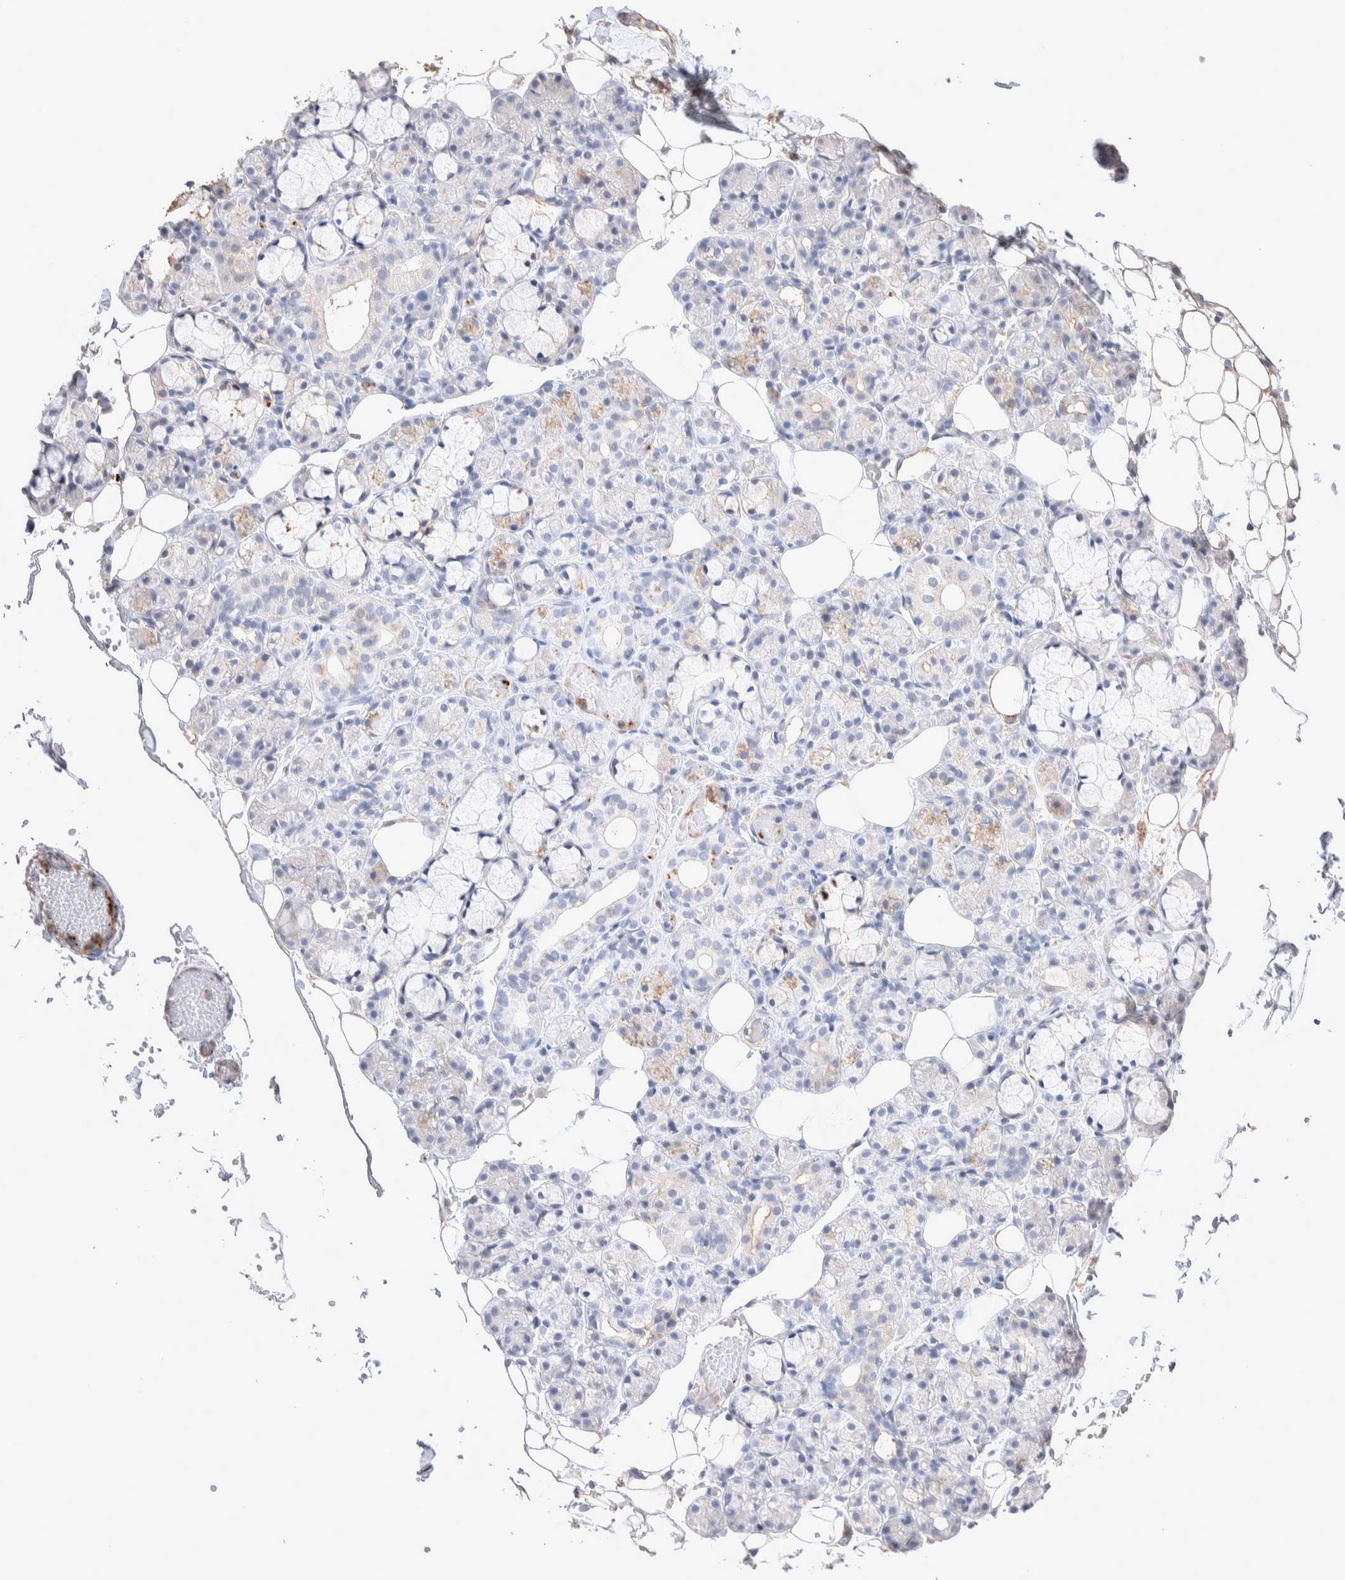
{"staining": {"intensity": "weak", "quantity": "<25%", "location": "cytoplasmic/membranous"}, "tissue": "salivary gland", "cell_type": "Glandular cells", "image_type": "normal", "snomed": [{"axis": "morphology", "description": "Normal tissue, NOS"}, {"axis": "topography", "description": "Salivary gland"}], "caption": "The micrograph reveals no staining of glandular cells in normal salivary gland.", "gene": "FFAR2", "patient": {"sex": "male", "age": 63}}